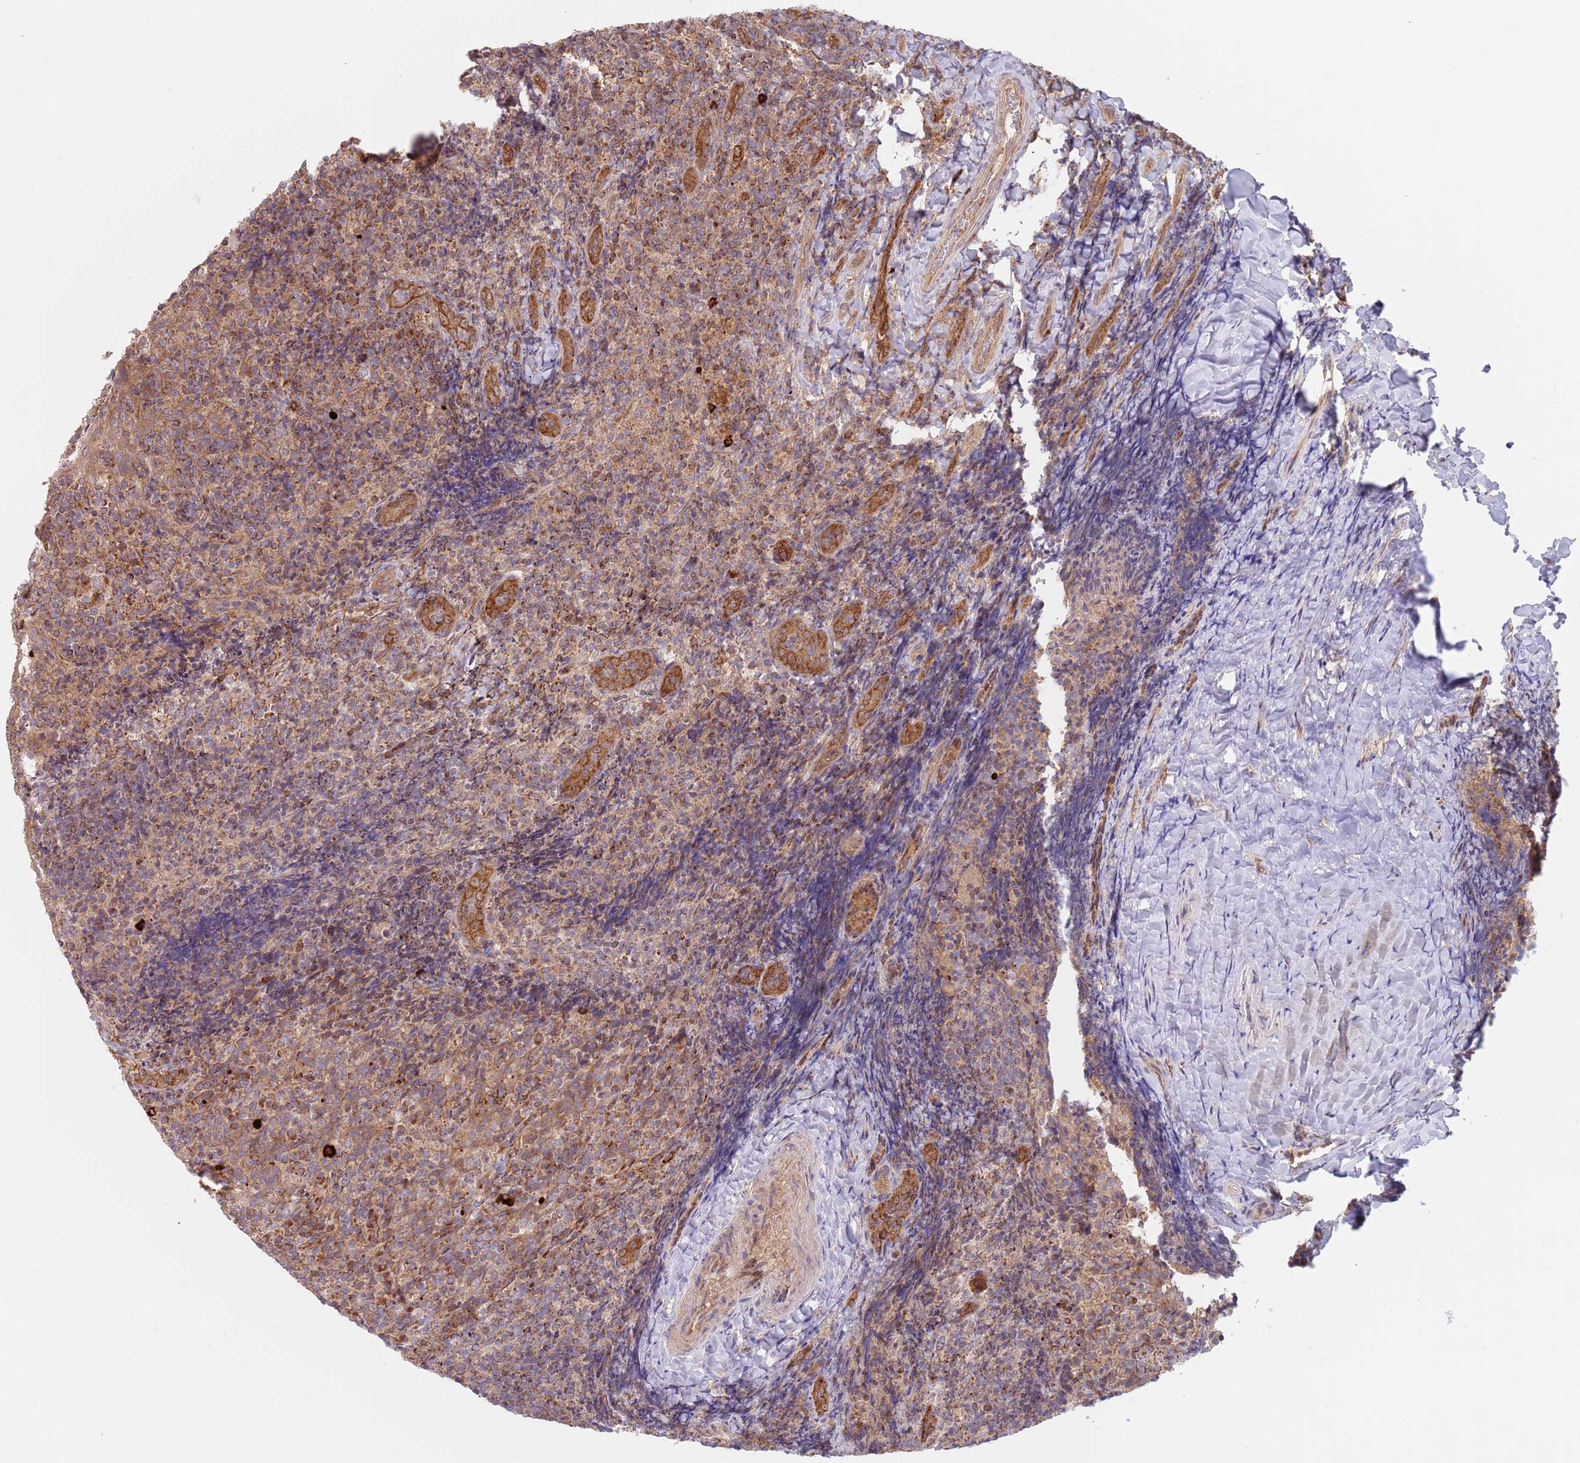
{"staining": {"intensity": "moderate", "quantity": "25%-75%", "location": "cytoplasmic/membranous"}, "tissue": "tonsil", "cell_type": "Germinal center cells", "image_type": "normal", "snomed": [{"axis": "morphology", "description": "Normal tissue, NOS"}, {"axis": "topography", "description": "Tonsil"}], "caption": "Protein positivity by immunohistochemistry reveals moderate cytoplasmic/membranous positivity in approximately 25%-75% of germinal center cells in unremarkable tonsil.", "gene": "GUK1", "patient": {"sex": "female", "age": 10}}